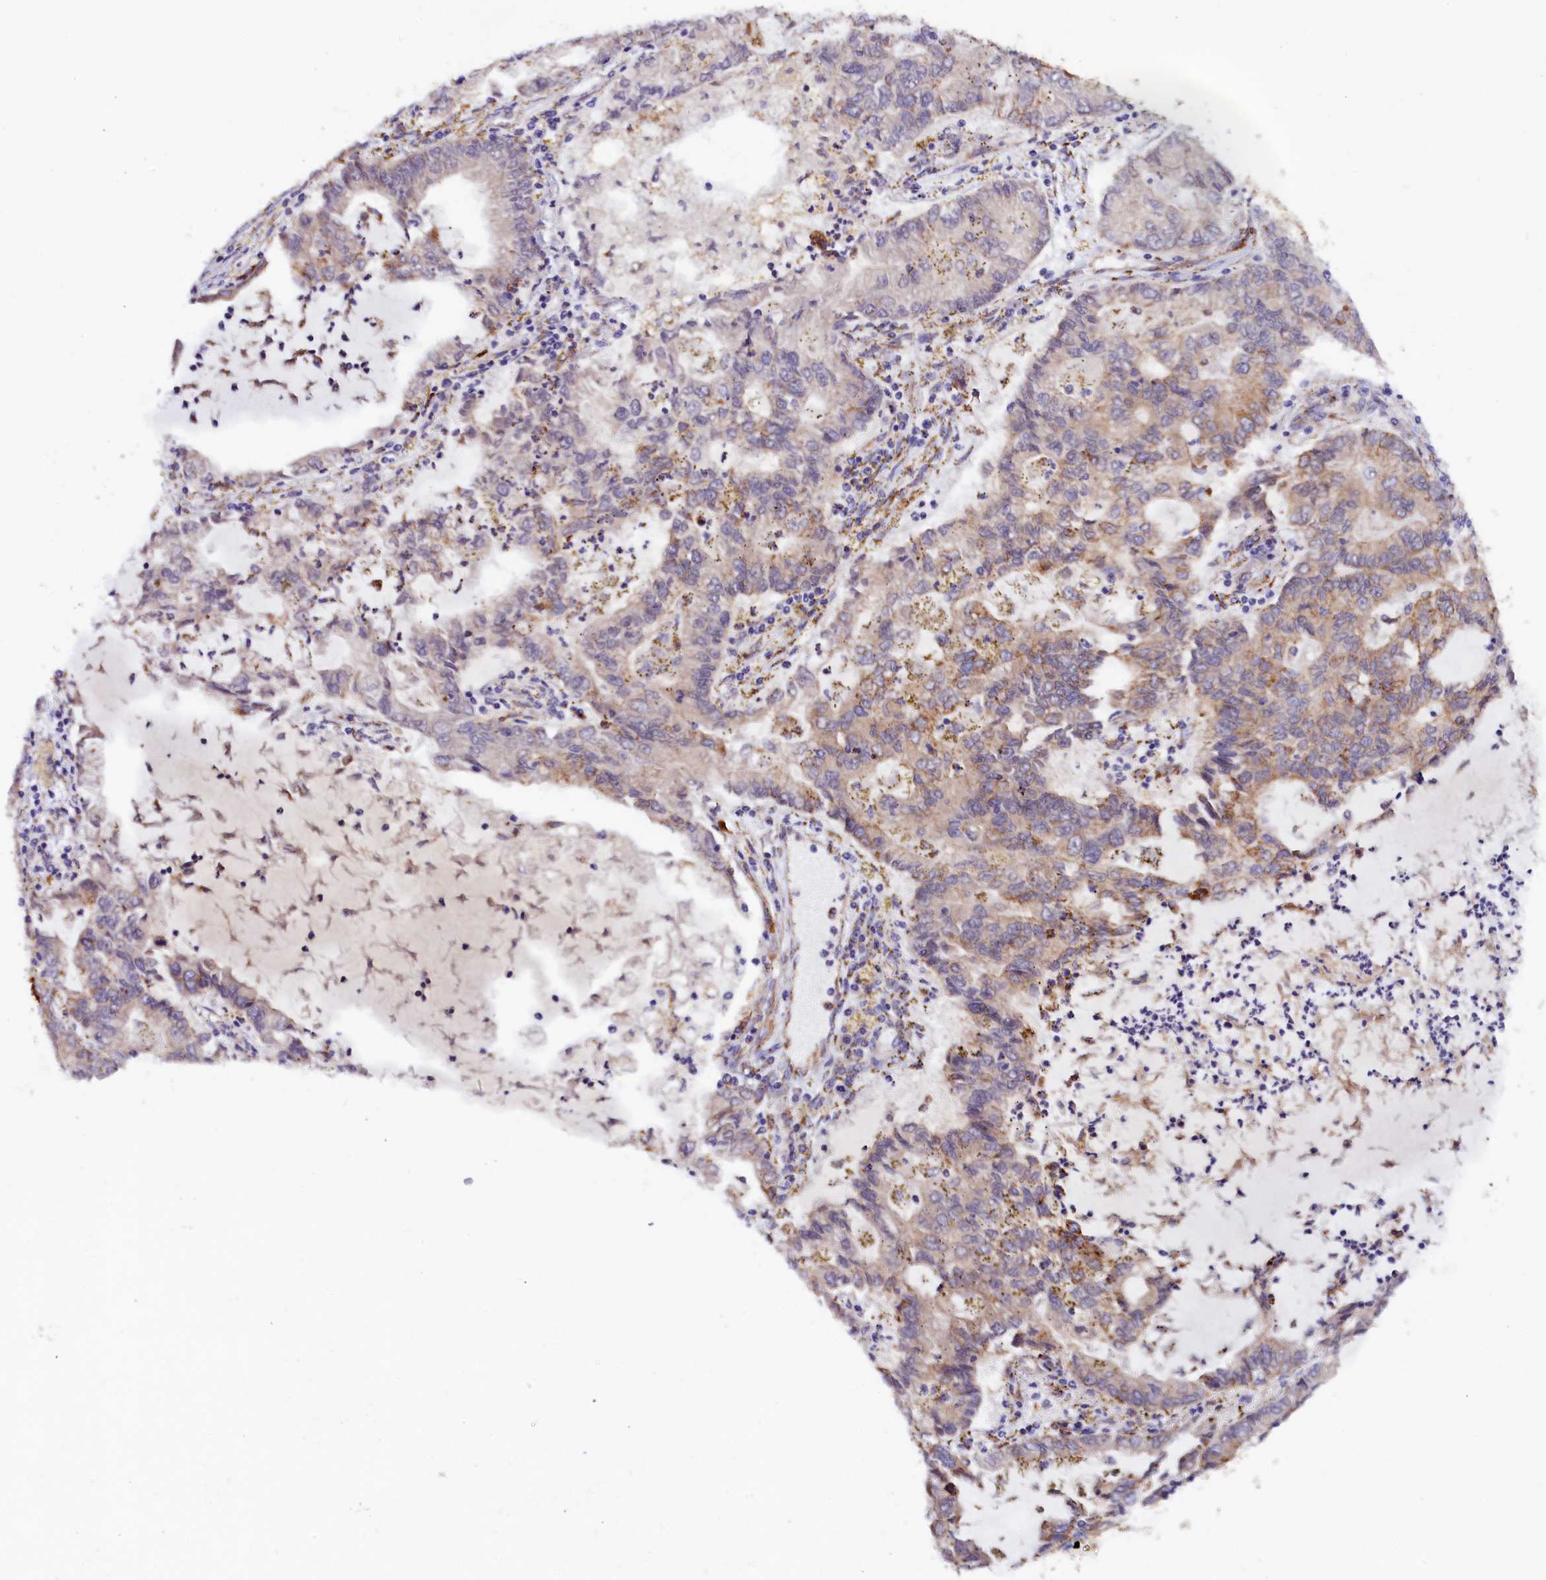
{"staining": {"intensity": "moderate", "quantity": "25%-75%", "location": "cytoplasmic/membranous"}, "tissue": "lung cancer", "cell_type": "Tumor cells", "image_type": "cancer", "snomed": [{"axis": "morphology", "description": "Adenocarcinoma, NOS"}, {"axis": "topography", "description": "Lung"}], "caption": "Protein expression analysis of adenocarcinoma (lung) demonstrates moderate cytoplasmic/membranous staining in about 25%-75% of tumor cells.", "gene": "AKTIP", "patient": {"sex": "female", "age": 51}}